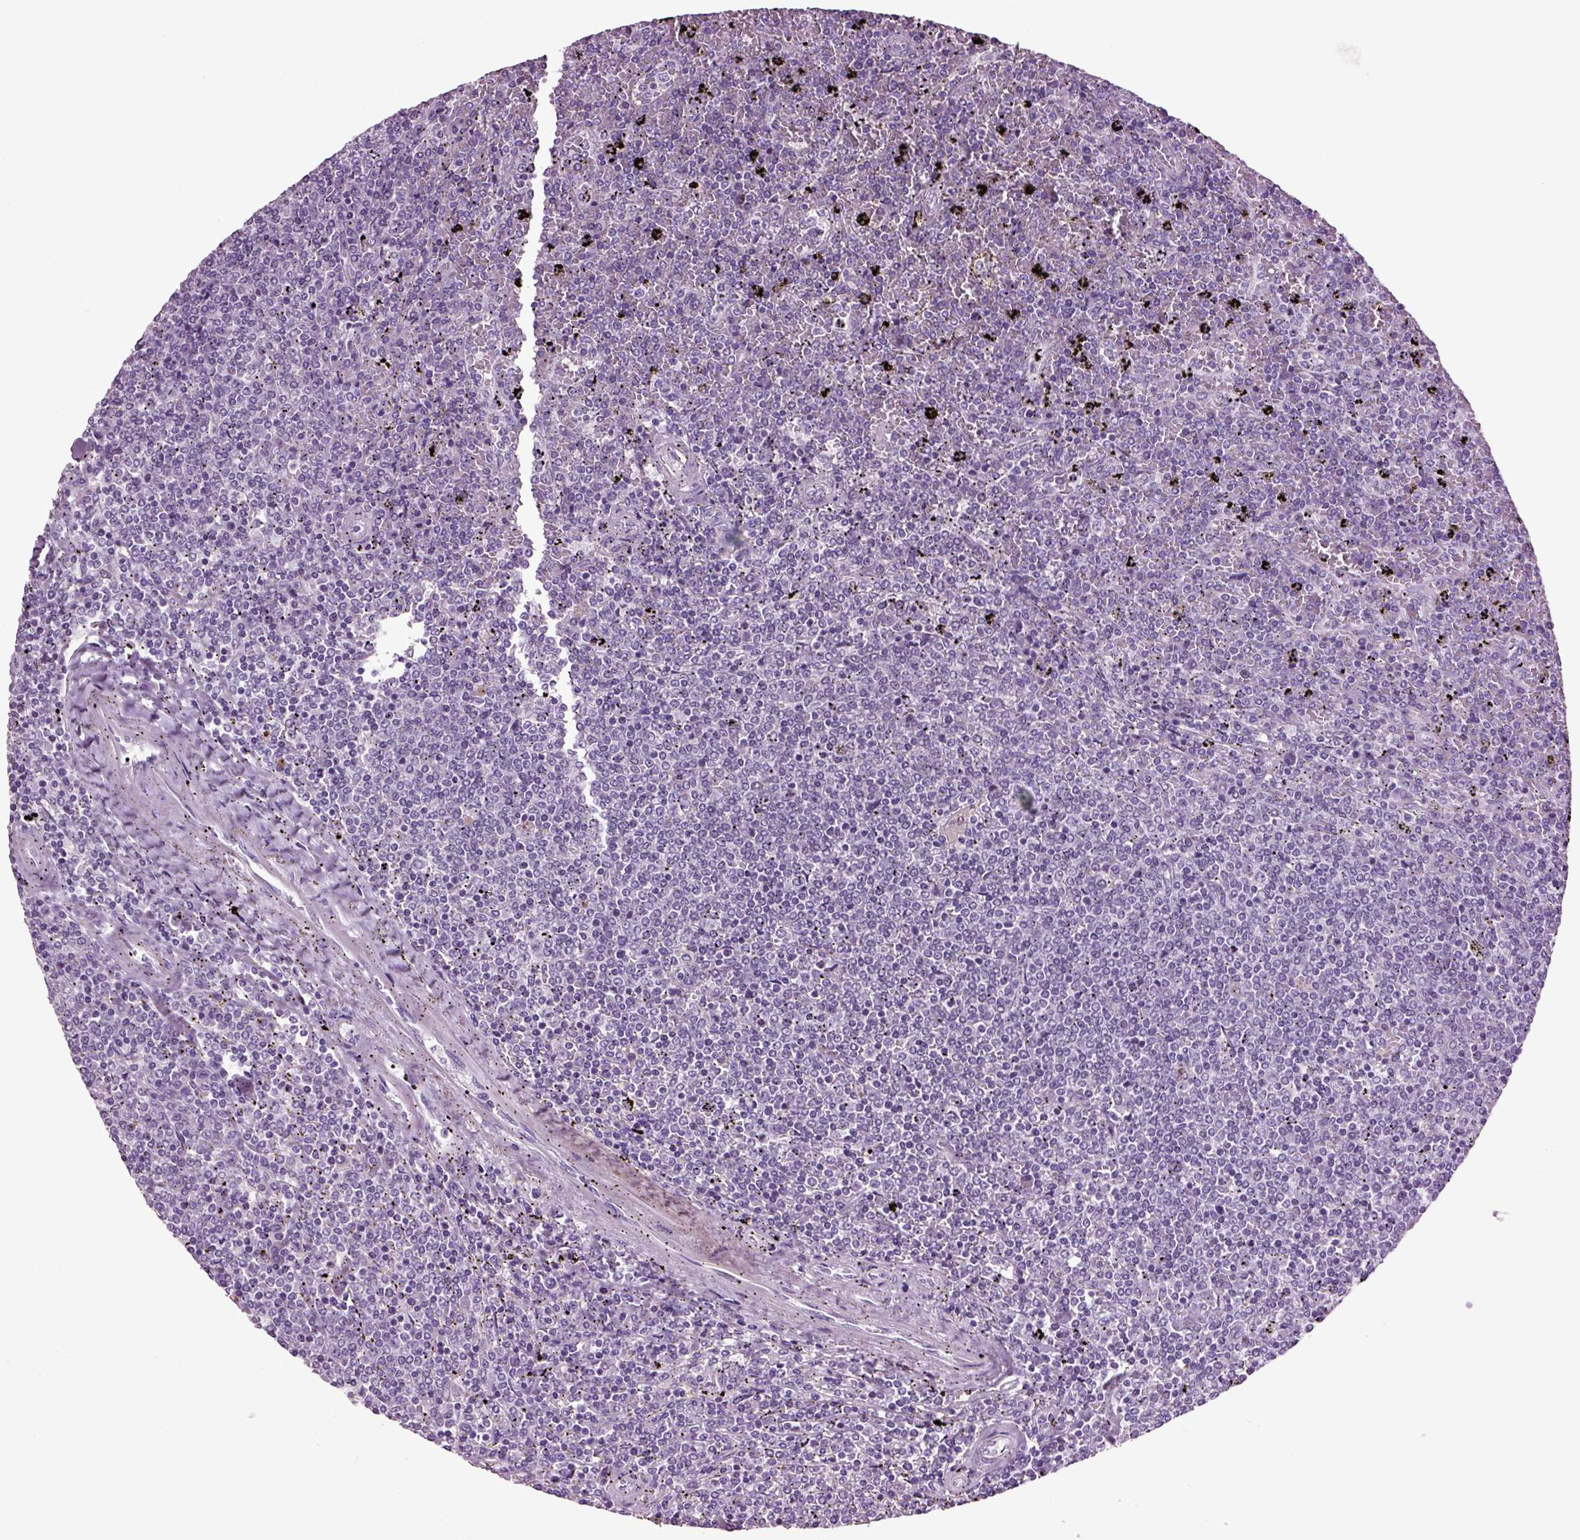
{"staining": {"intensity": "negative", "quantity": "none", "location": "none"}, "tissue": "lymphoma", "cell_type": "Tumor cells", "image_type": "cancer", "snomed": [{"axis": "morphology", "description": "Malignant lymphoma, non-Hodgkin's type, Low grade"}, {"axis": "topography", "description": "Spleen"}], "caption": "IHC histopathology image of neoplastic tissue: low-grade malignant lymphoma, non-Hodgkin's type stained with DAB (3,3'-diaminobenzidine) reveals no significant protein staining in tumor cells.", "gene": "SLC17A6", "patient": {"sex": "female", "age": 77}}